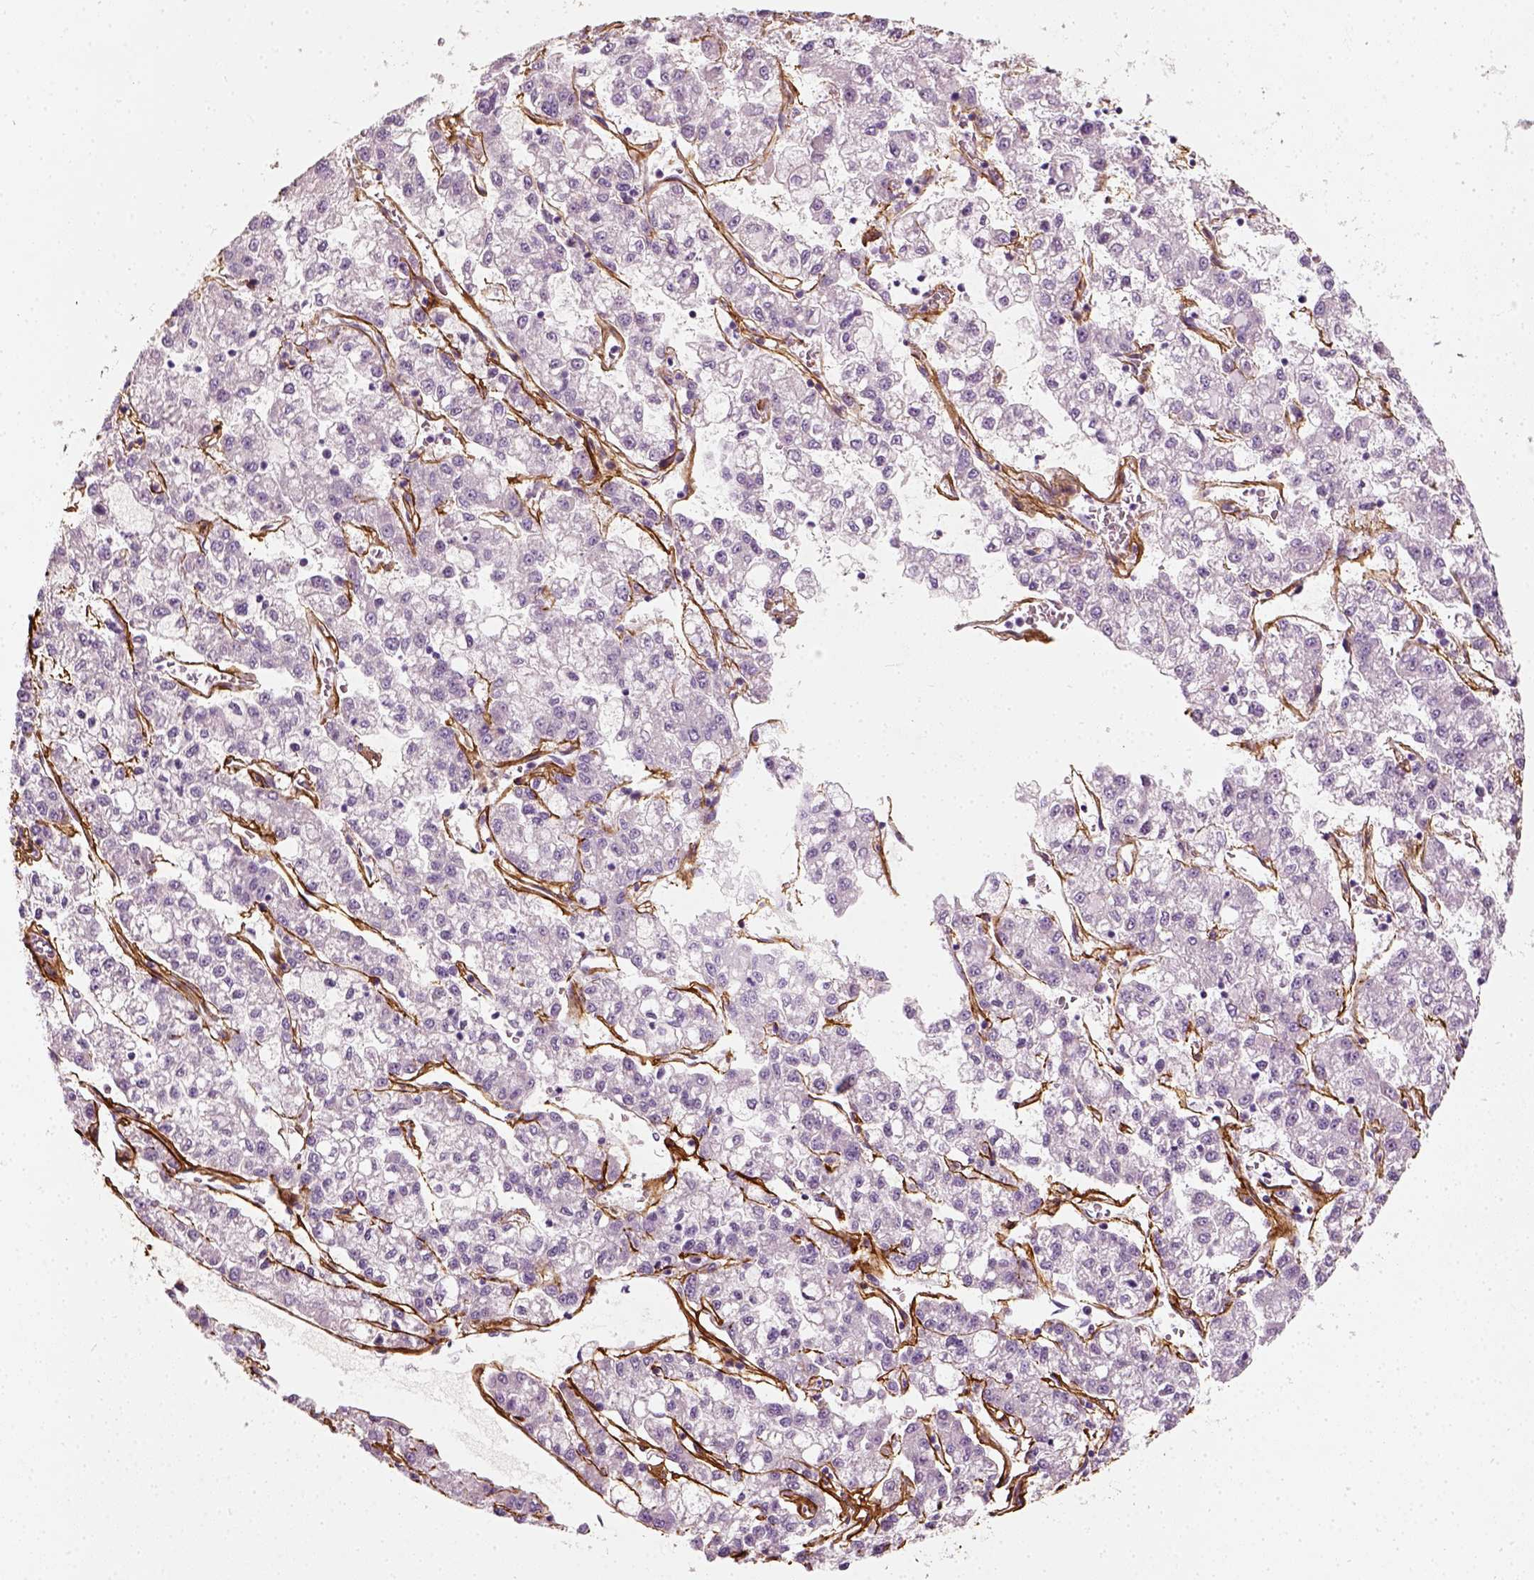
{"staining": {"intensity": "negative", "quantity": "none", "location": "none"}, "tissue": "liver cancer", "cell_type": "Tumor cells", "image_type": "cancer", "snomed": [{"axis": "morphology", "description": "Carcinoma, Hepatocellular, NOS"}, {"axis": "topography", "description": "Liver"}], "caption": "Liver cancer (hepatocellular carcinoma) stained for a protein using IHC reveals no positivity tumor cells.", "gene": "COL6A2", "patient": {"sex": "male", "age": 40}}